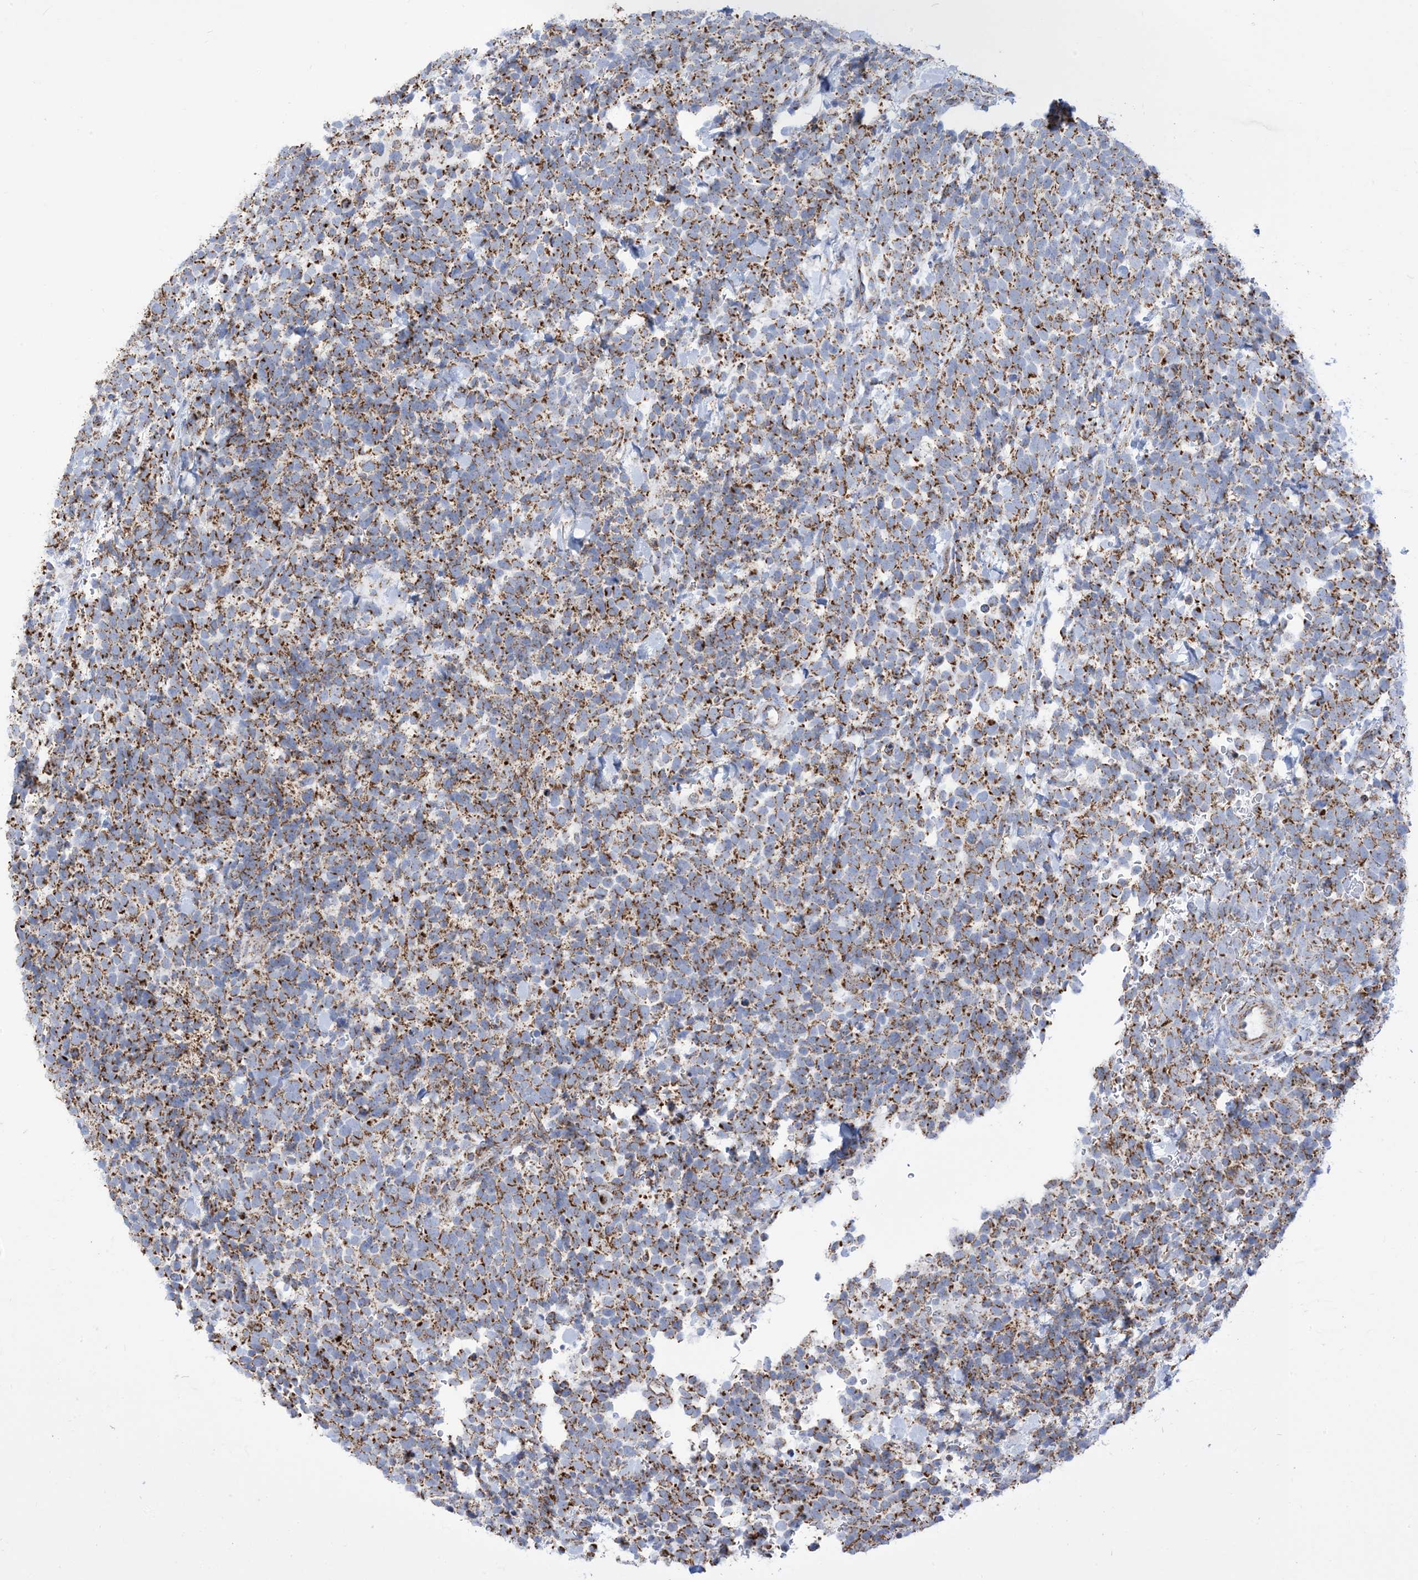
{"staining": {"intensity": "moderate", "quantity": ">75%", "location": "cytoplasmic/membranous"}, "tissue": "urothelial cancer", "cell_type": "Tumor cells", "image_type": "cancer", "snomed": [{"axis": "morphology", "description": "Urothelial carcinoma, High grade"}, {"axis": "topography", "description": "Urinary bladder"}], "caption": "Immunohistochemical staining of urothelial cancer exhibits moderate cytoplasmic/membranous protein expression in approximately >75% of tumor cells.", "gene": "SAMM50", "patient": {"sex": "female", "age": 82}}